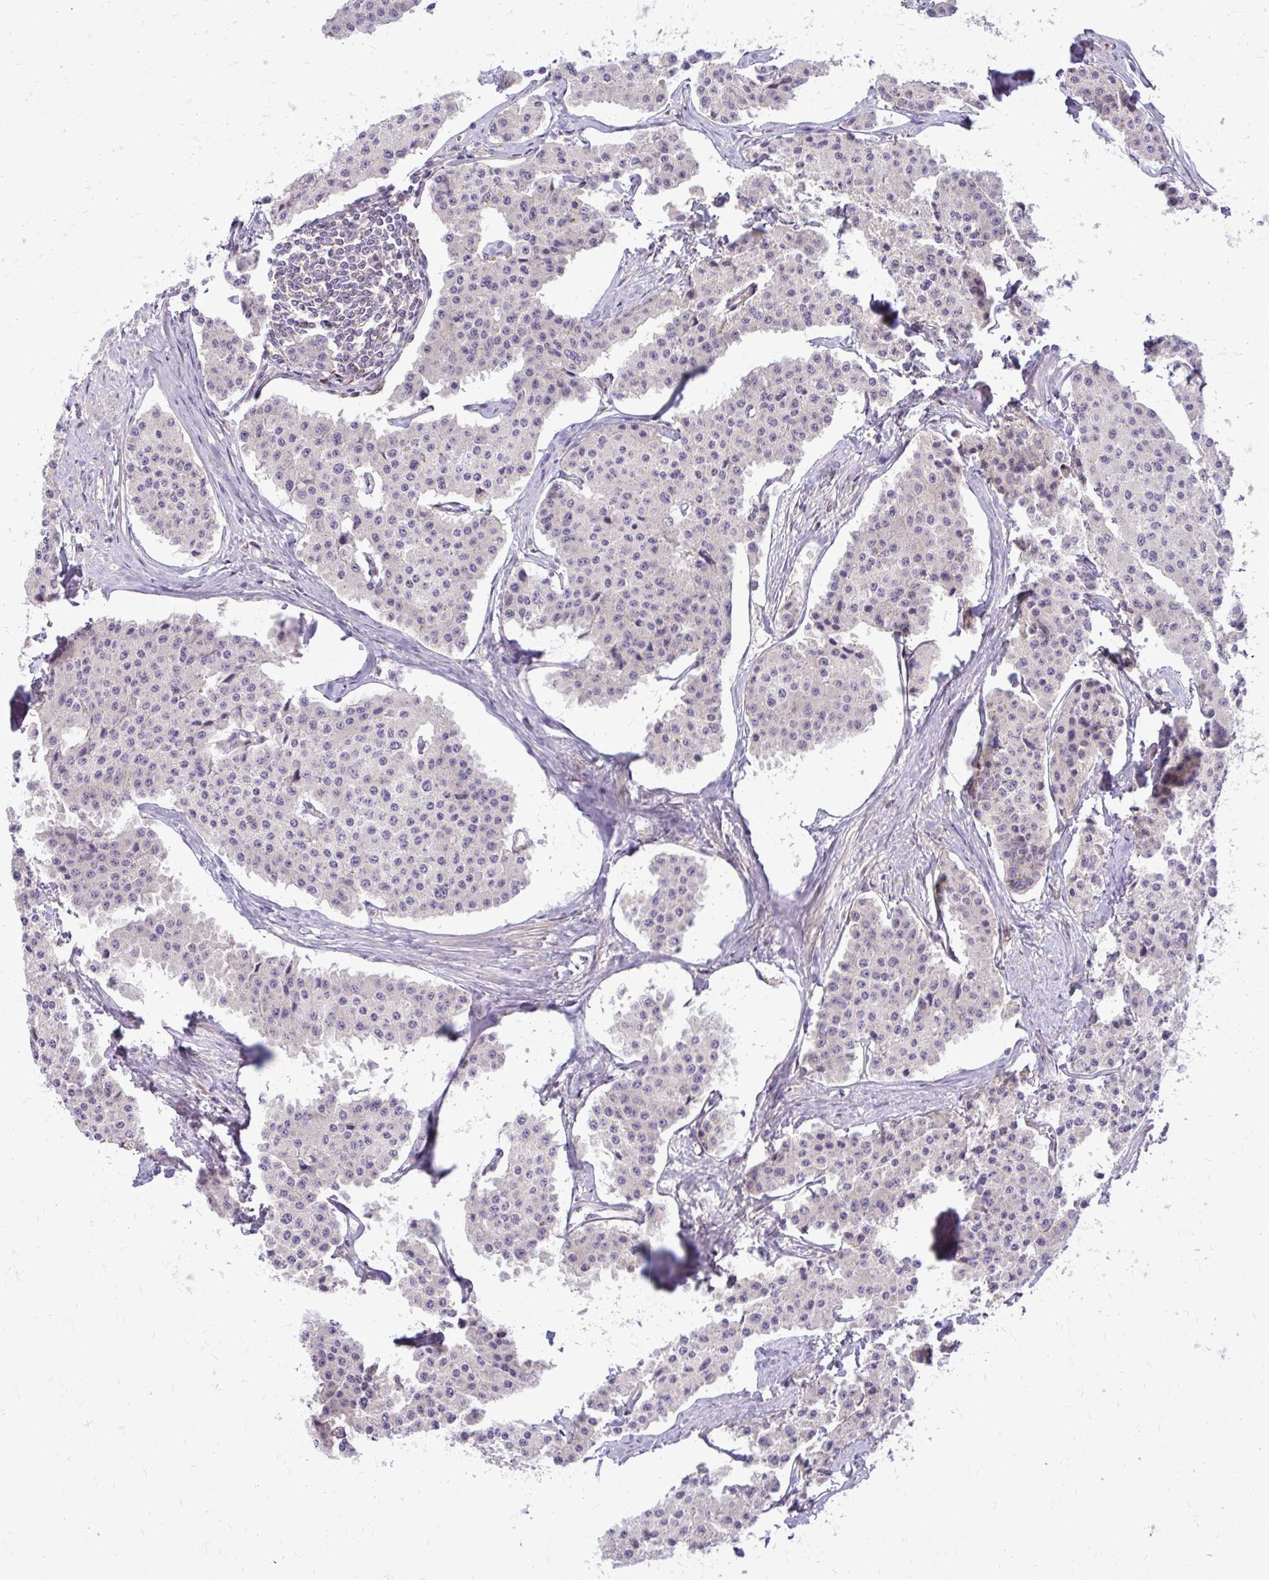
{"staining": {"intensity": "negative", "quantity": "none", "location": "none"}, "tissue": "carcinoid", "cell_type": "Tumor cells", "image_type": "cancer", "snomed": [{"axis": "morphology", "description": "Carcinoid, malignant, NOS"}, {"axis": "topography", "description": "Small intestine"}], "caption": "A high-resolution photomicrograph shows immunohistochemistry staining of carcinoid, which shows no significant staining in tumor cells.", "gene": "OXNAD1", "patient": {"sex": "female", "age": 65}}